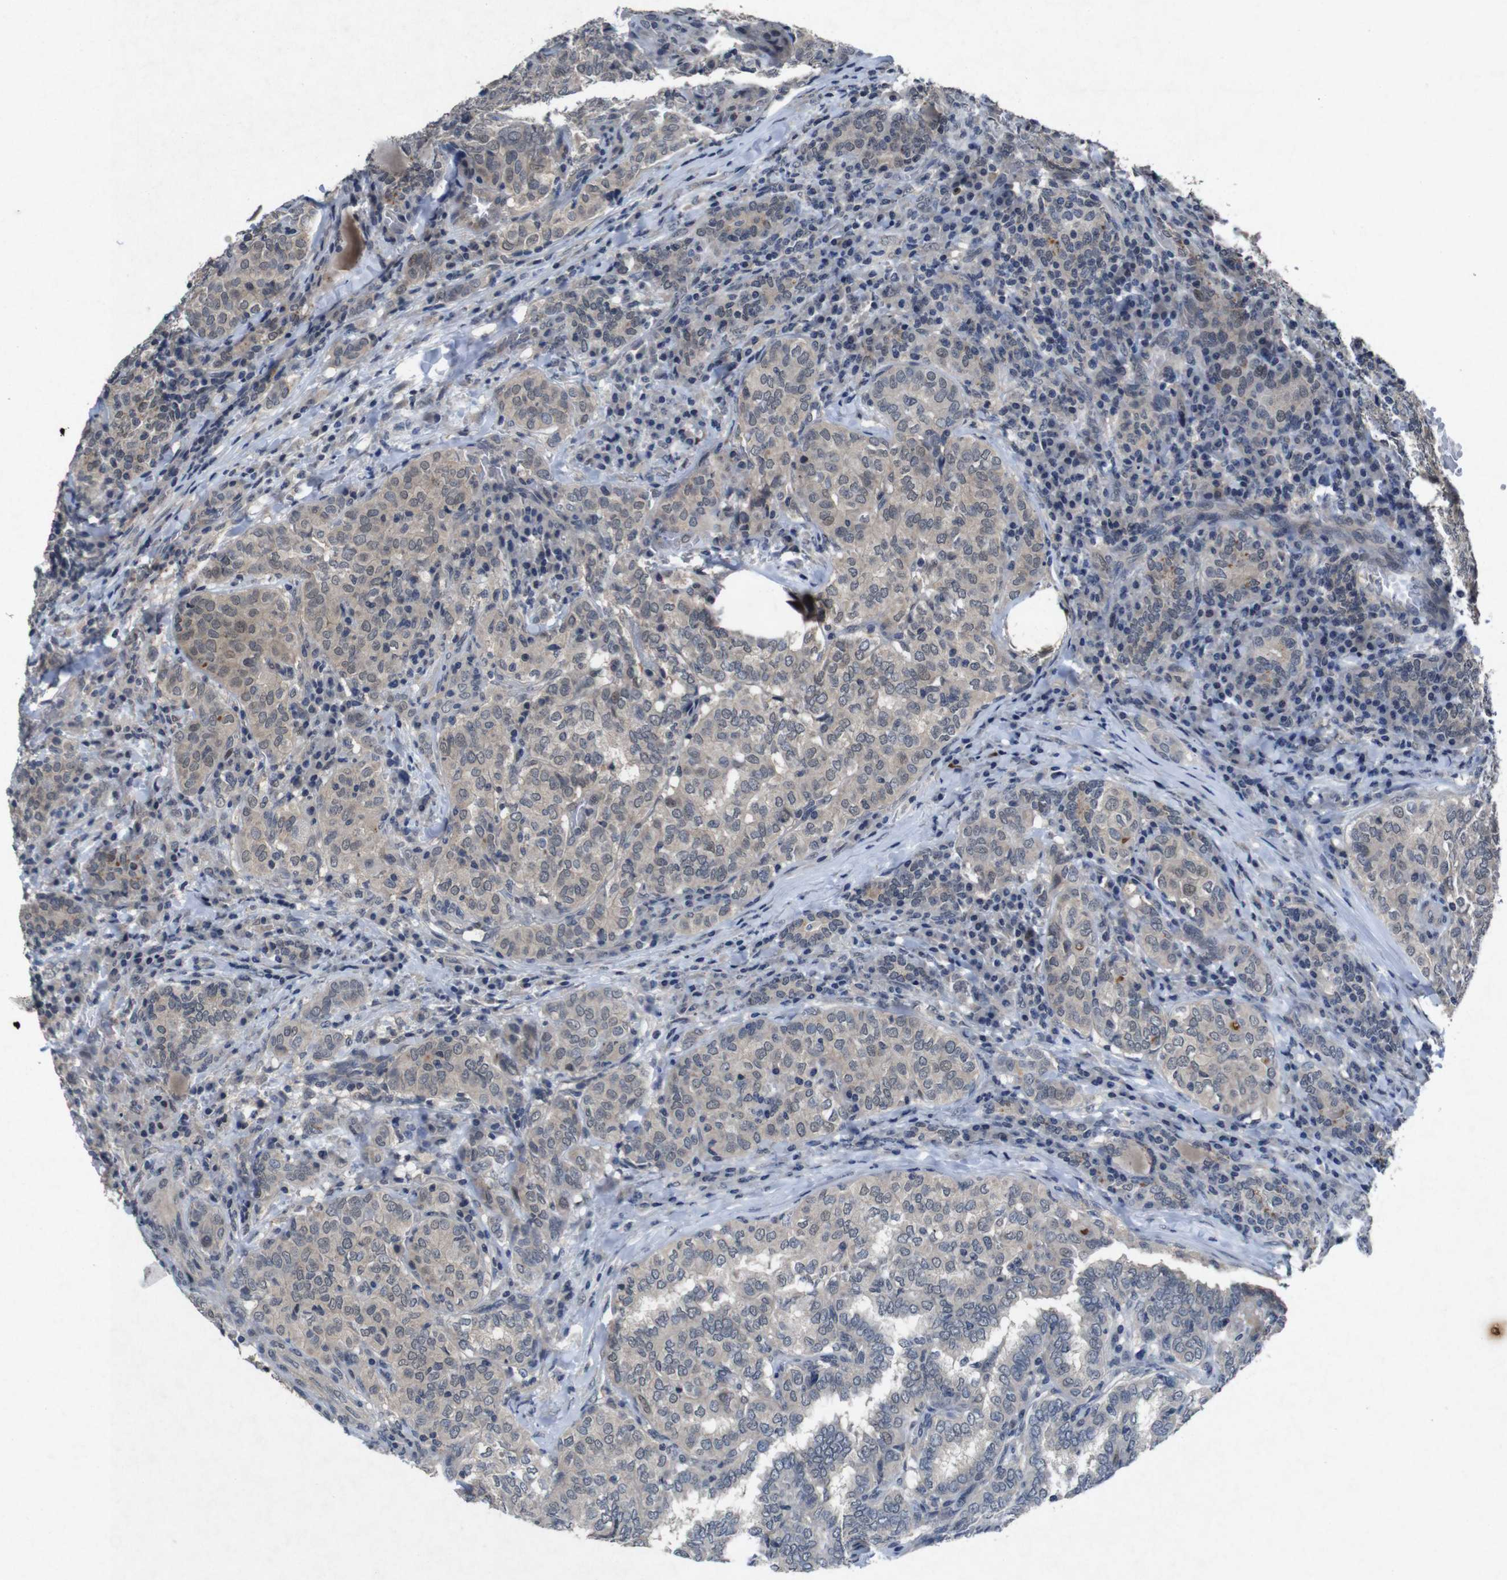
{"staining": {"intensity": "weak", "quantity": "<25%", "location": "cytoplasmic/membranous"}, "tissue": "thyroid cancer", "cell_type": "Tumor cells", "image_type": "cancer", "snomed": [{"axis": "morphology", "description": "Papillary adenocarcinoma, NOS"}, {"axis": "topography", "description": "Thyroid gland"}], "caption": "Thyroid cancer was stained to show a protein in brown. There is no significant staining in tumor cells.", "gene": "AKT3", "patient": {"sex": "female", "age": 30}}